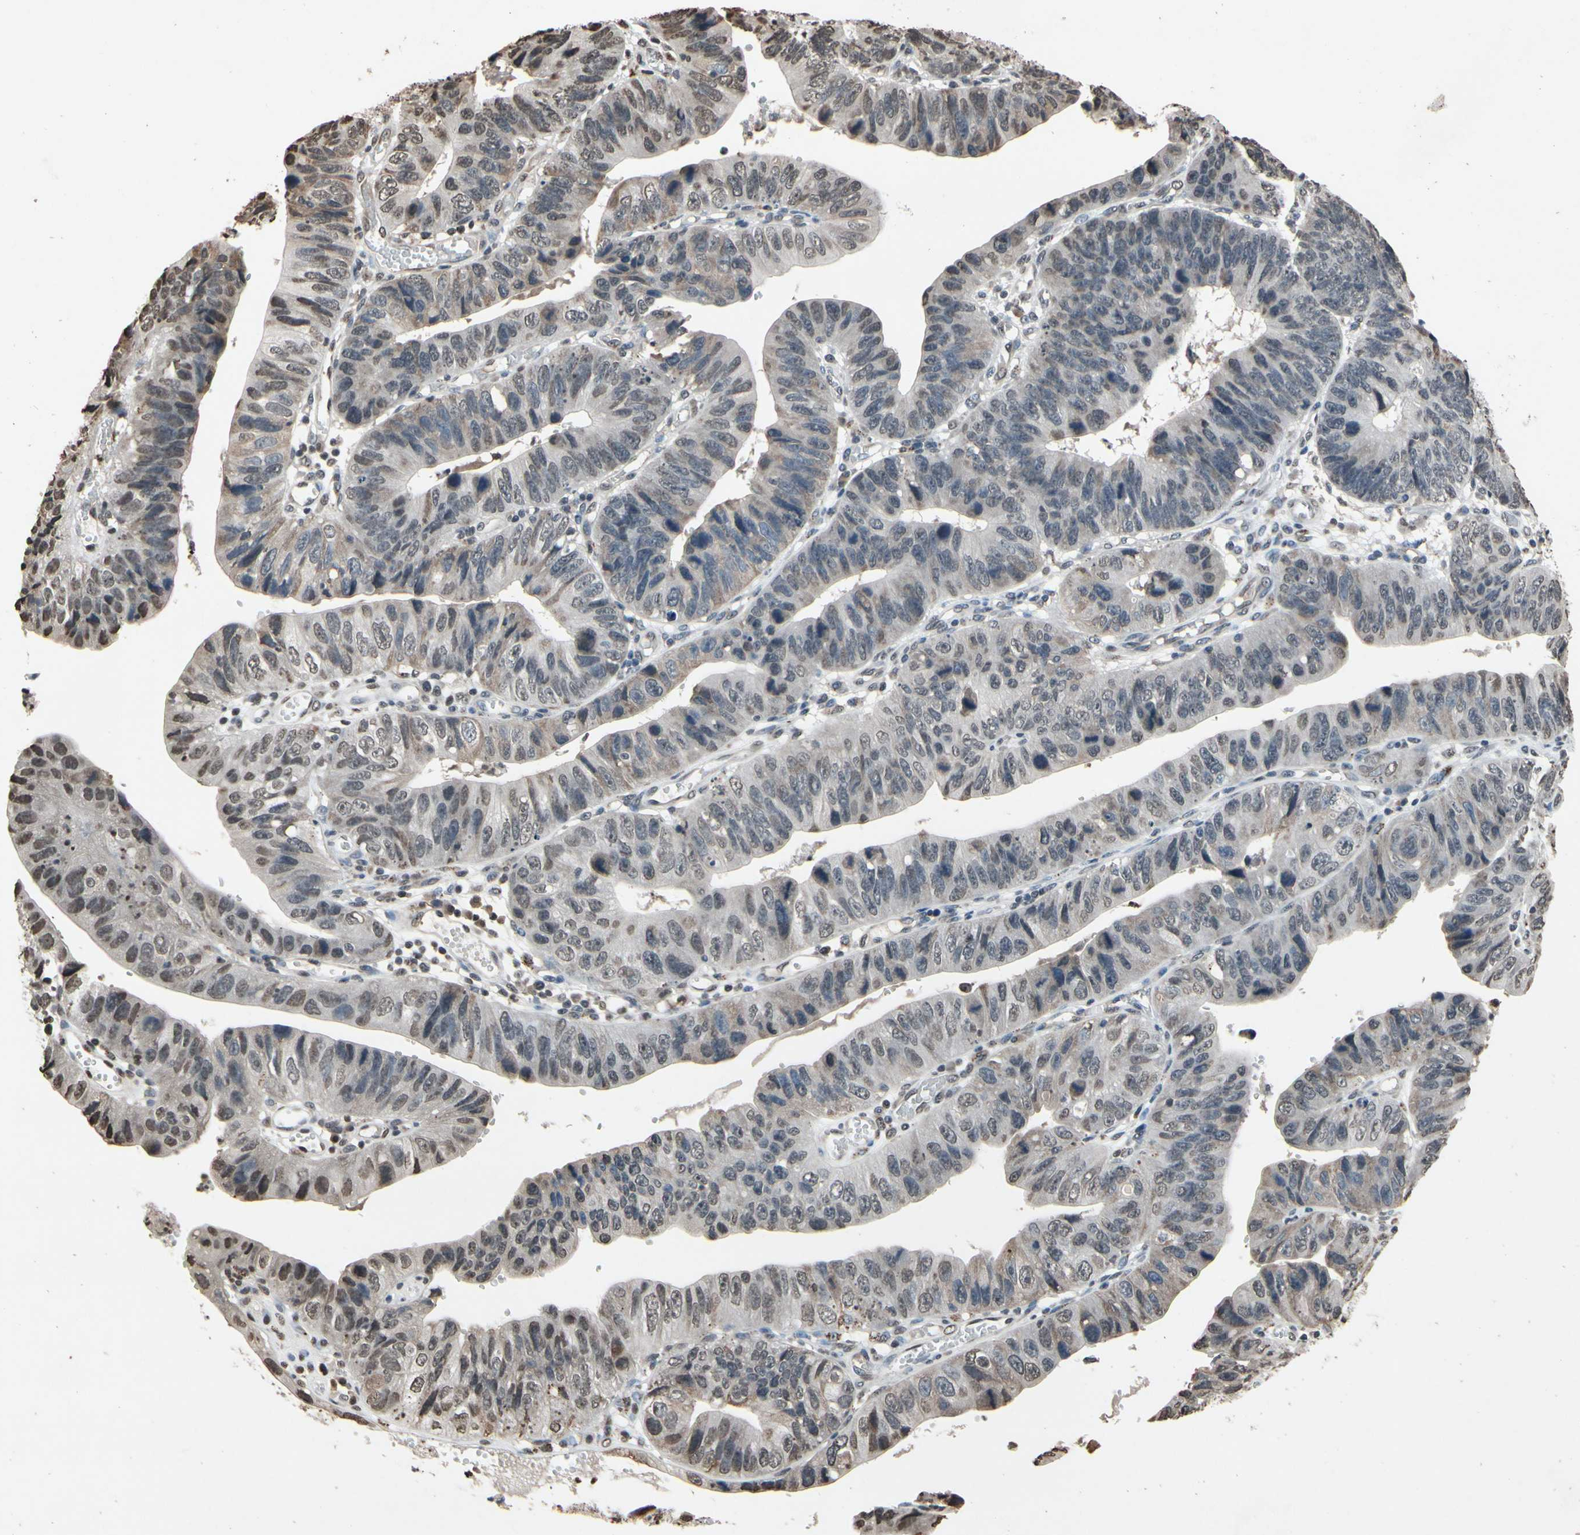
{"staining": {"intensity": "weak", "quantity": "25%-75%", "location": "cytoplasmic/membranous"}, "tissue": "stomach cancer", "cell_type": "Tumor cells", "image_type": "cancer", "snomed": [{"axis": "morphology", "description": "Adenocarcinoma, NOS"}, {"axis": "topography", "description": "Stomach"}], "caption": "IHC (DAB) staining of human stomach cancer shows weak cytoplasmic/membranous protein positivity in approximately 25%-75% of tumor cells. The staining was performed using DAB (3,3'-diaminobenzidine) to visualize the protein expression in brown, while the nuclei were stained in blue with hematoxylin (Magnification: 20x).", "gene": "HIPK2", "patient": {"sex": "male", "age": 59}}